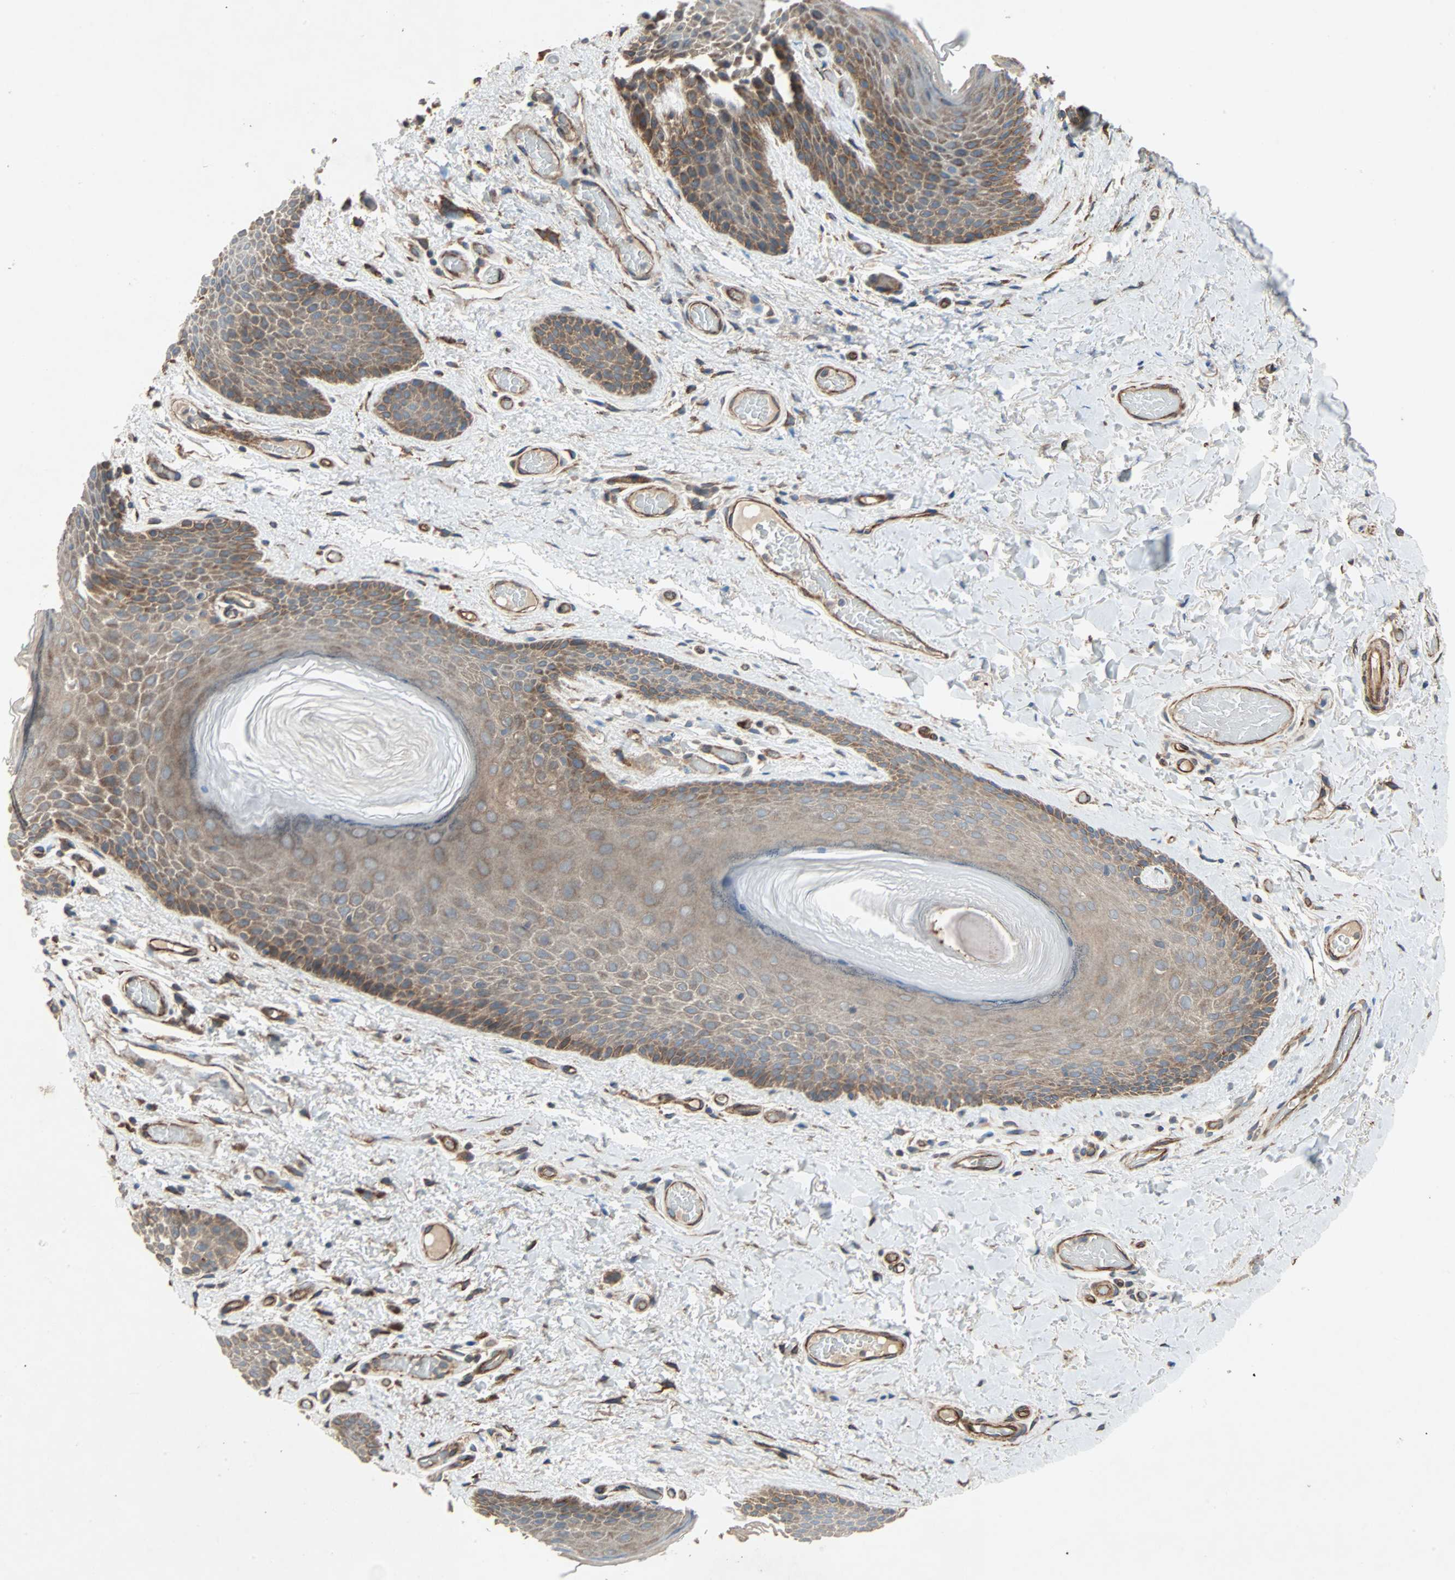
{"staining": {"intensity": "weak", "quantity": ">75%", "location": "cytoplasmic/membranous"}, "tissue": "skin", "cell_type": "Epidermal cells", "image_type": "normal", "snomed": [{"axis": "morphology", "description": "Normal tissue, NOS"}, {"axis": "topography", "description": "Anal"}], "caption": "Immunohistochemical staining of normal human skin exhibits weak cytoplasmic/membranous protein staining in about >75% of epidermal cells.", "gene": "XYLT1", "patient": {"sex": "male", "age": 74}}